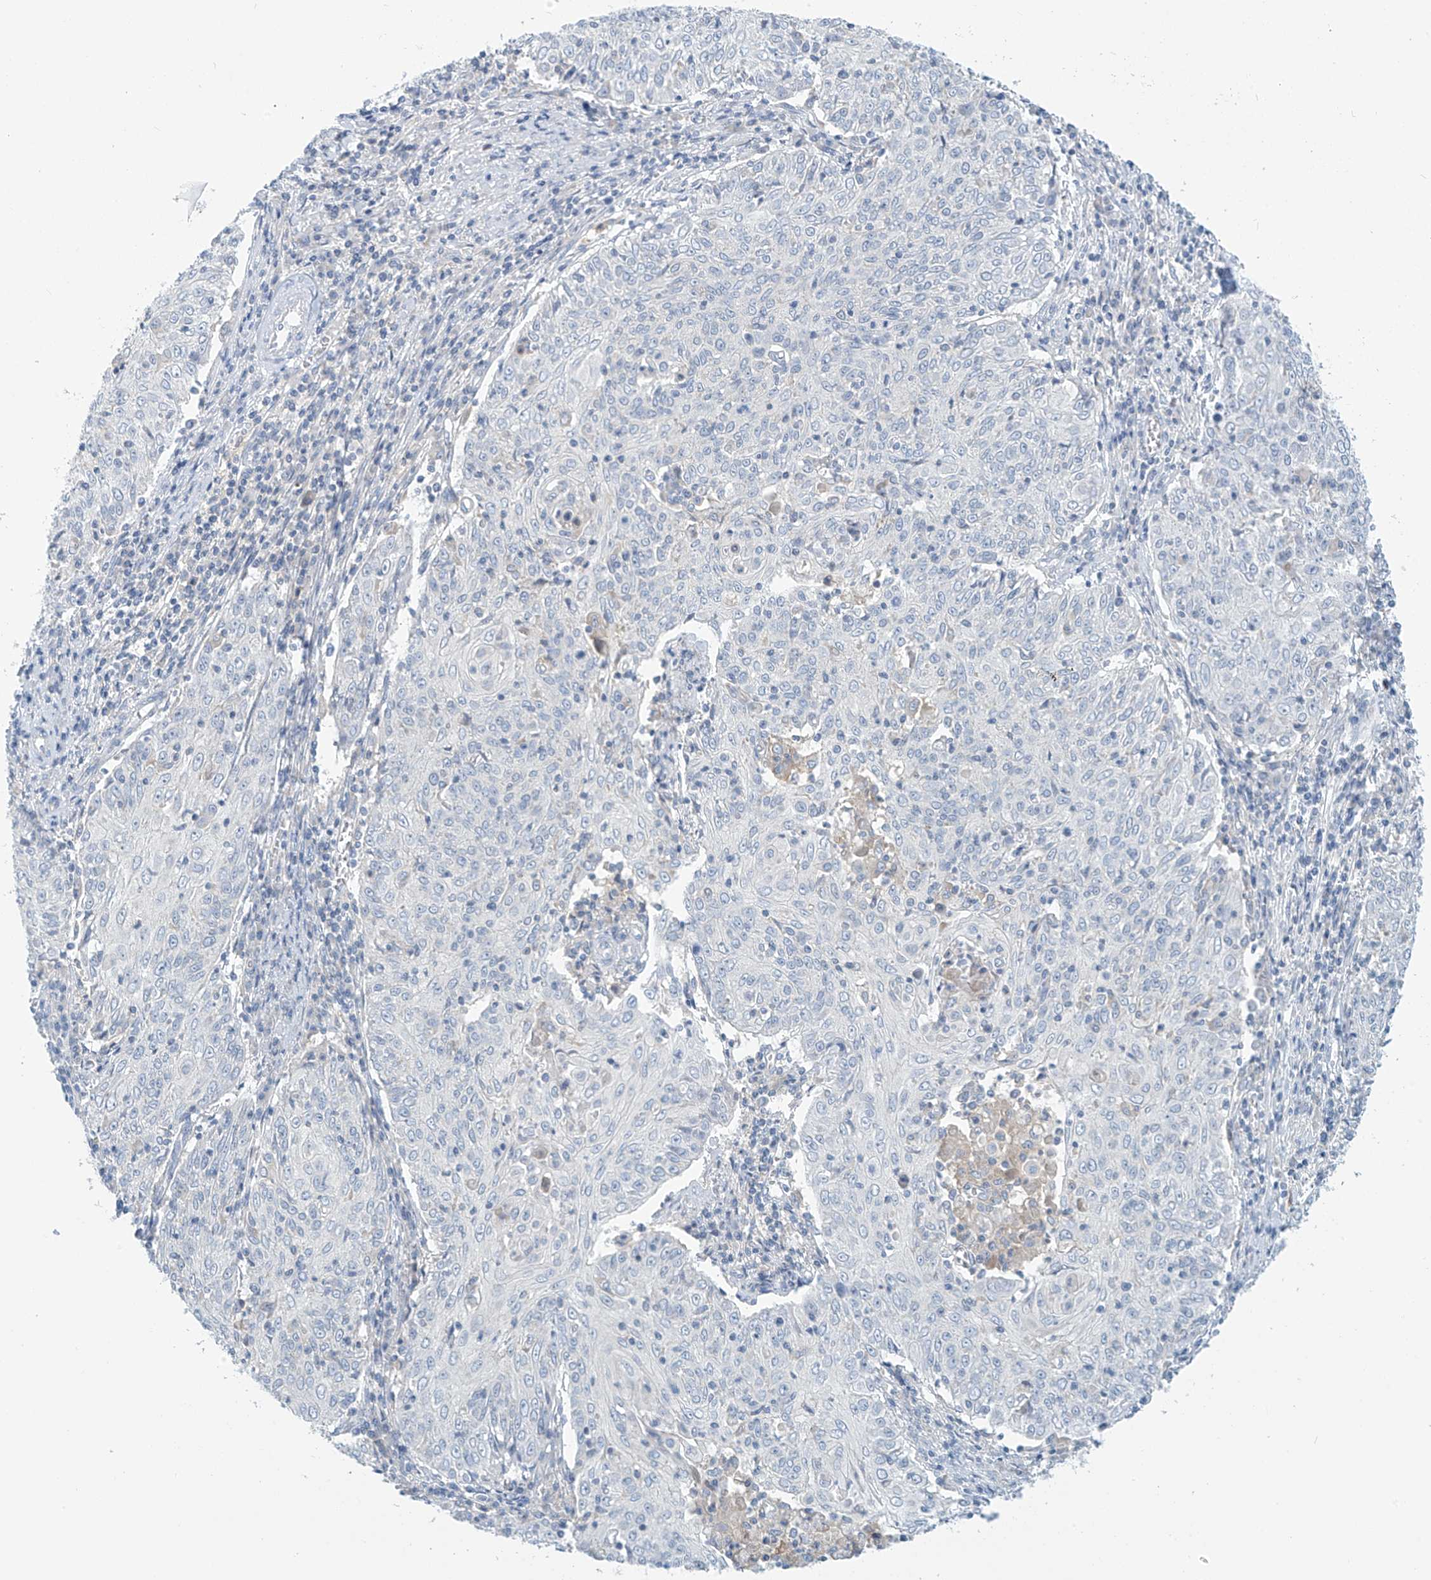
{"staining": {"intensity": "negative", "quantity": "none", "location": "none"}, "tissue": "cervical cancer", "cell_type": "Tumor cells", "image_type": "cancer", "snomed": [{"axis": "morphology", "description": "Squamous cell carcinoma, NOS"}, {"axis": "topography", "description": "Cervix"}], "caption": "Immunohistochemistry (IHC) of human cervical cancer demonstrates no staining in tumor cells.", "gene": "SLC6A12", "patient": {"sex": "female", "age": 48}}